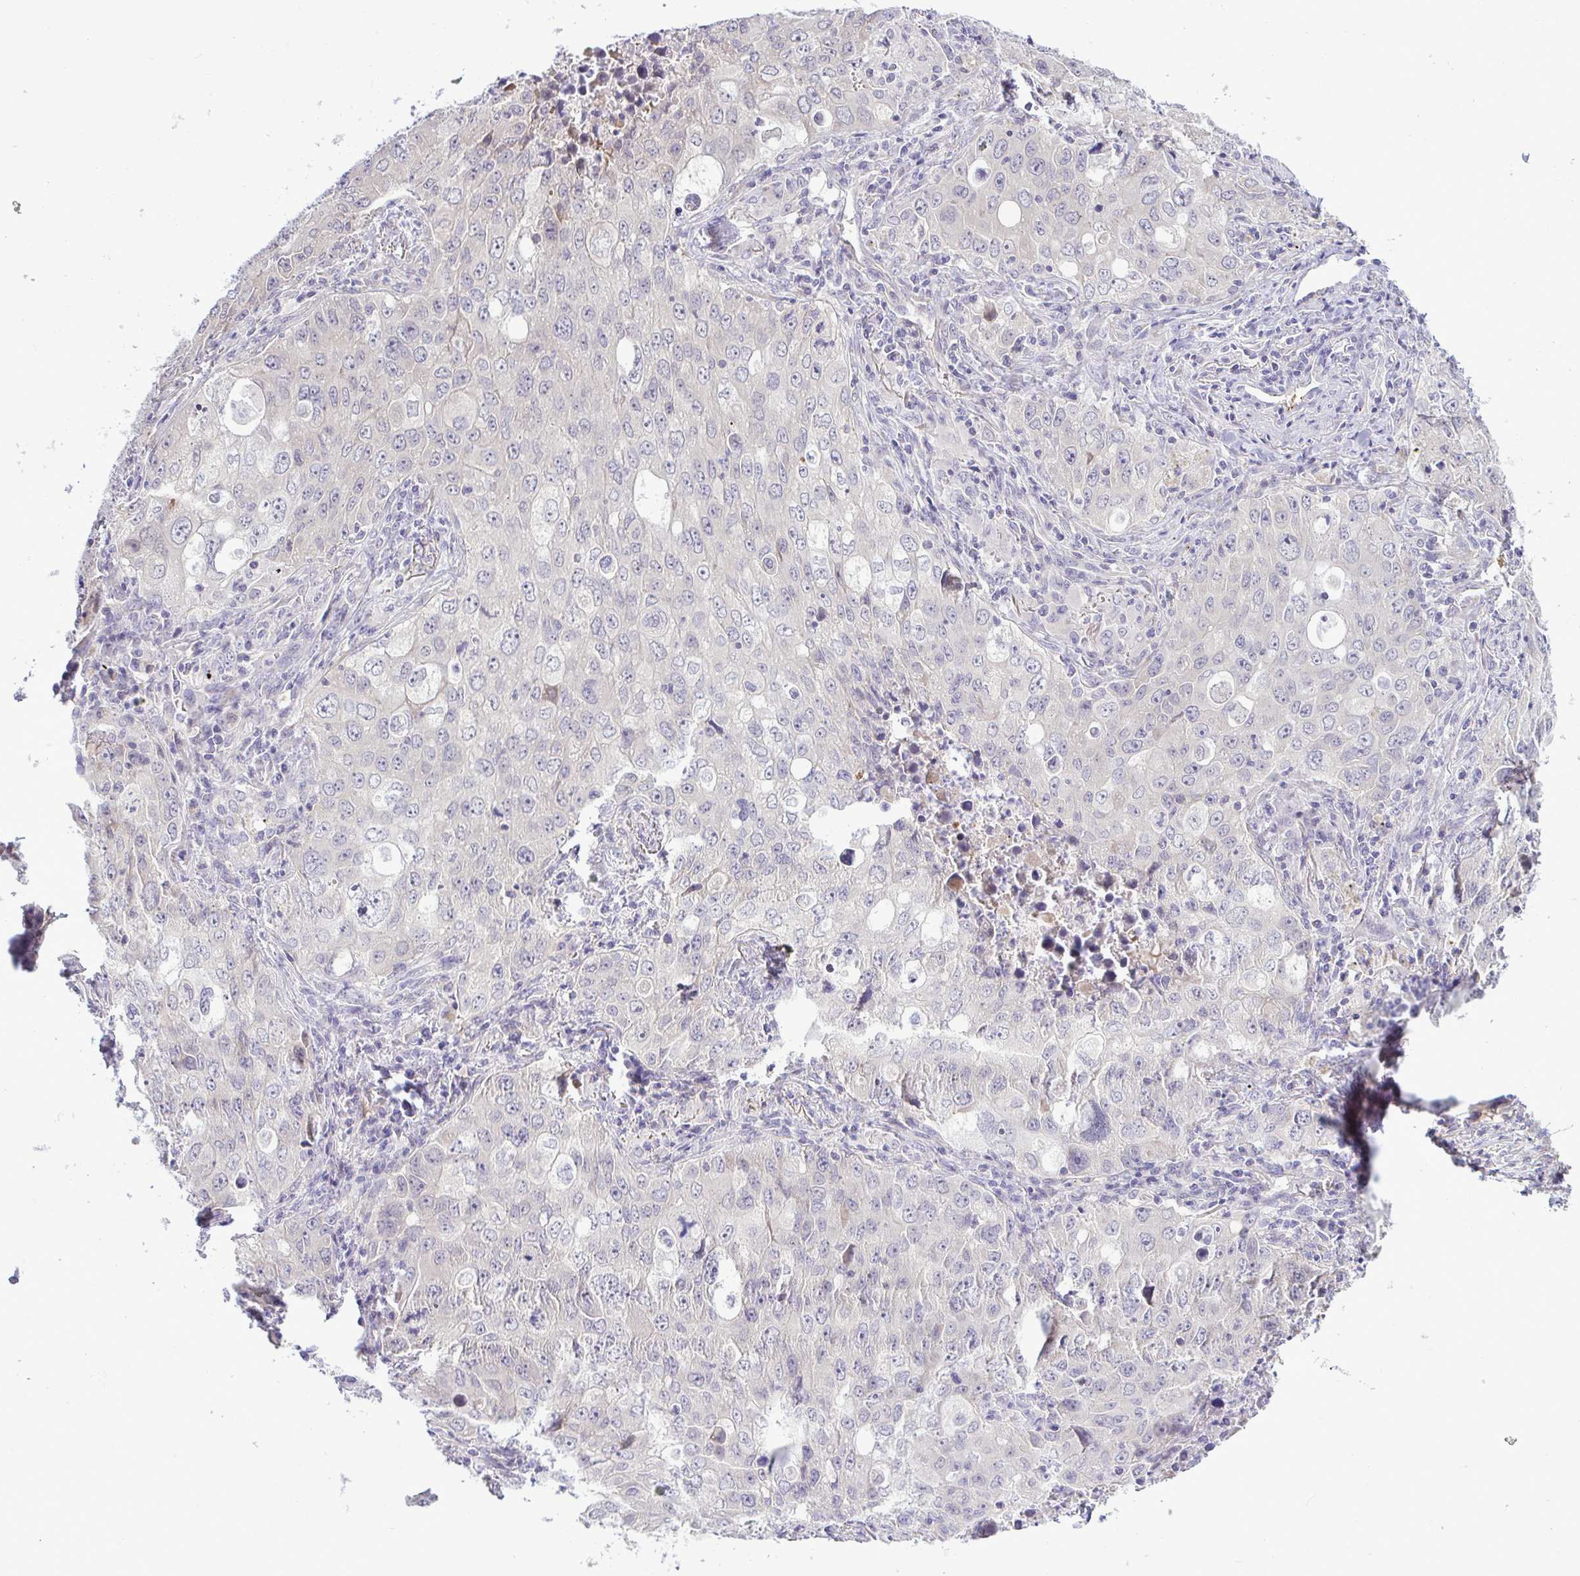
{"staining": {"intensity": "negative", "quantity": "none", "location": "none"}, "tissue": "lung cancer", "cell_type": "Tumor cells", "image_type": "cancer", "snomed": [{"axis": "morphology", "description": "Adenocarcinoma, NOS"}, {"axis": "morphology", "description": "Adenocarcinoma, metastatic, NOS"}, {"axis": "topography", "description": "Lymph node"}, {"axis": "topography", "description": "Lung"}], "caption": "DAB (3,3'-diaminobenzidine) immunohistochemical staining of human metastatic adenocarcinoma (lung) displays no significant positivity in tumor cells.", "gene": "SYNPO2L", "patient": {"sex": "female", "age": 42}}